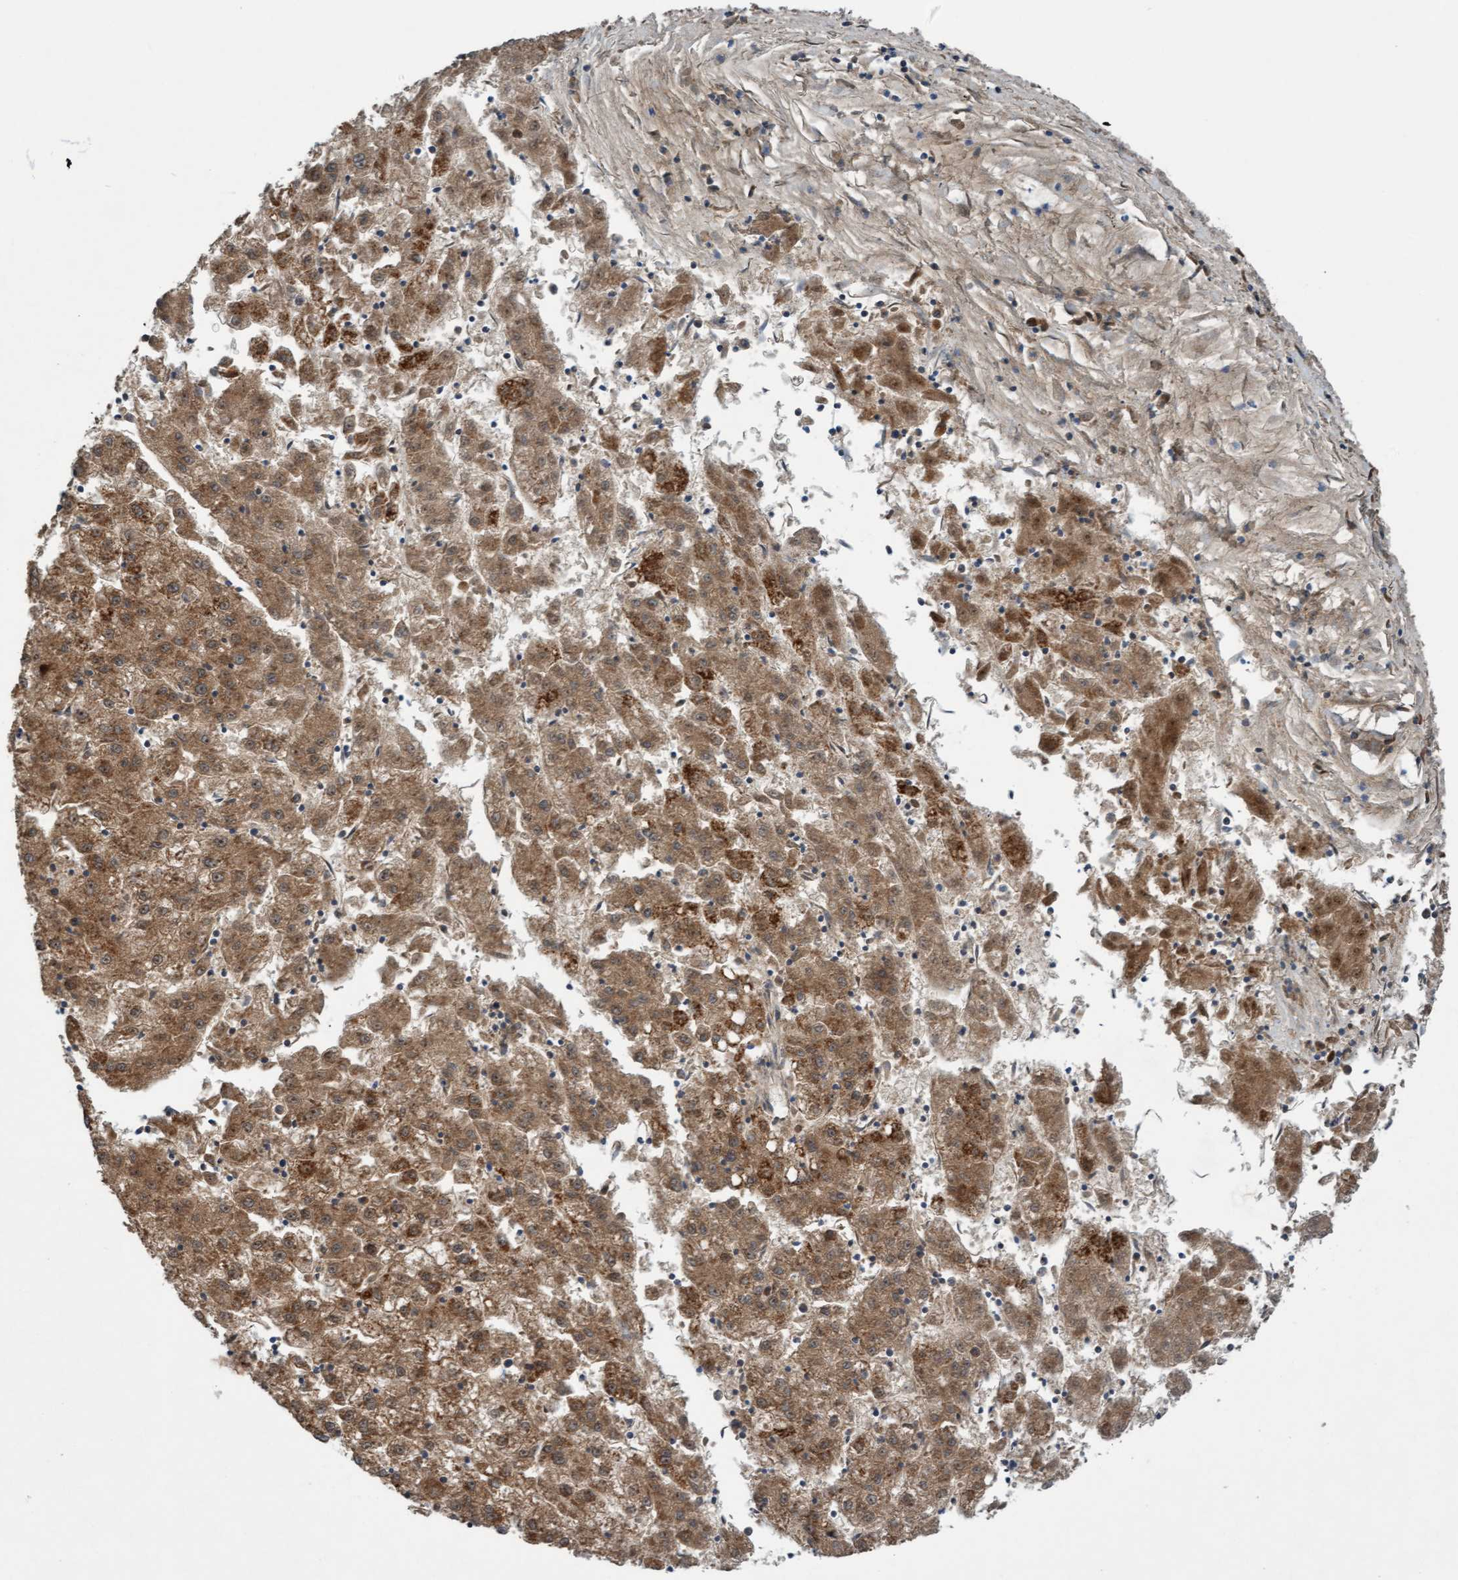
{"staining": {"intensity": "moderate", "quantity": ">75%", "location": "cytoplasmic/membranous"}, "tissue": "liver cancer", "cell_type": "Tumor cells", "image_type": "cancer", "snomed": [{"axis": "morphology", "description": "Carcinoma, Hepatocellular, NOS"}, {"axis": "topography", "description": "Liver"}], "caption": "Protein expression analysis of human hepatocellular carcinoma (liver) reveals moderate cytoplasmic/membranous expression in approximately >75% of tumor cells.", "gene": "ZNF566", "patient": {"sex": "male", "age": 72}}